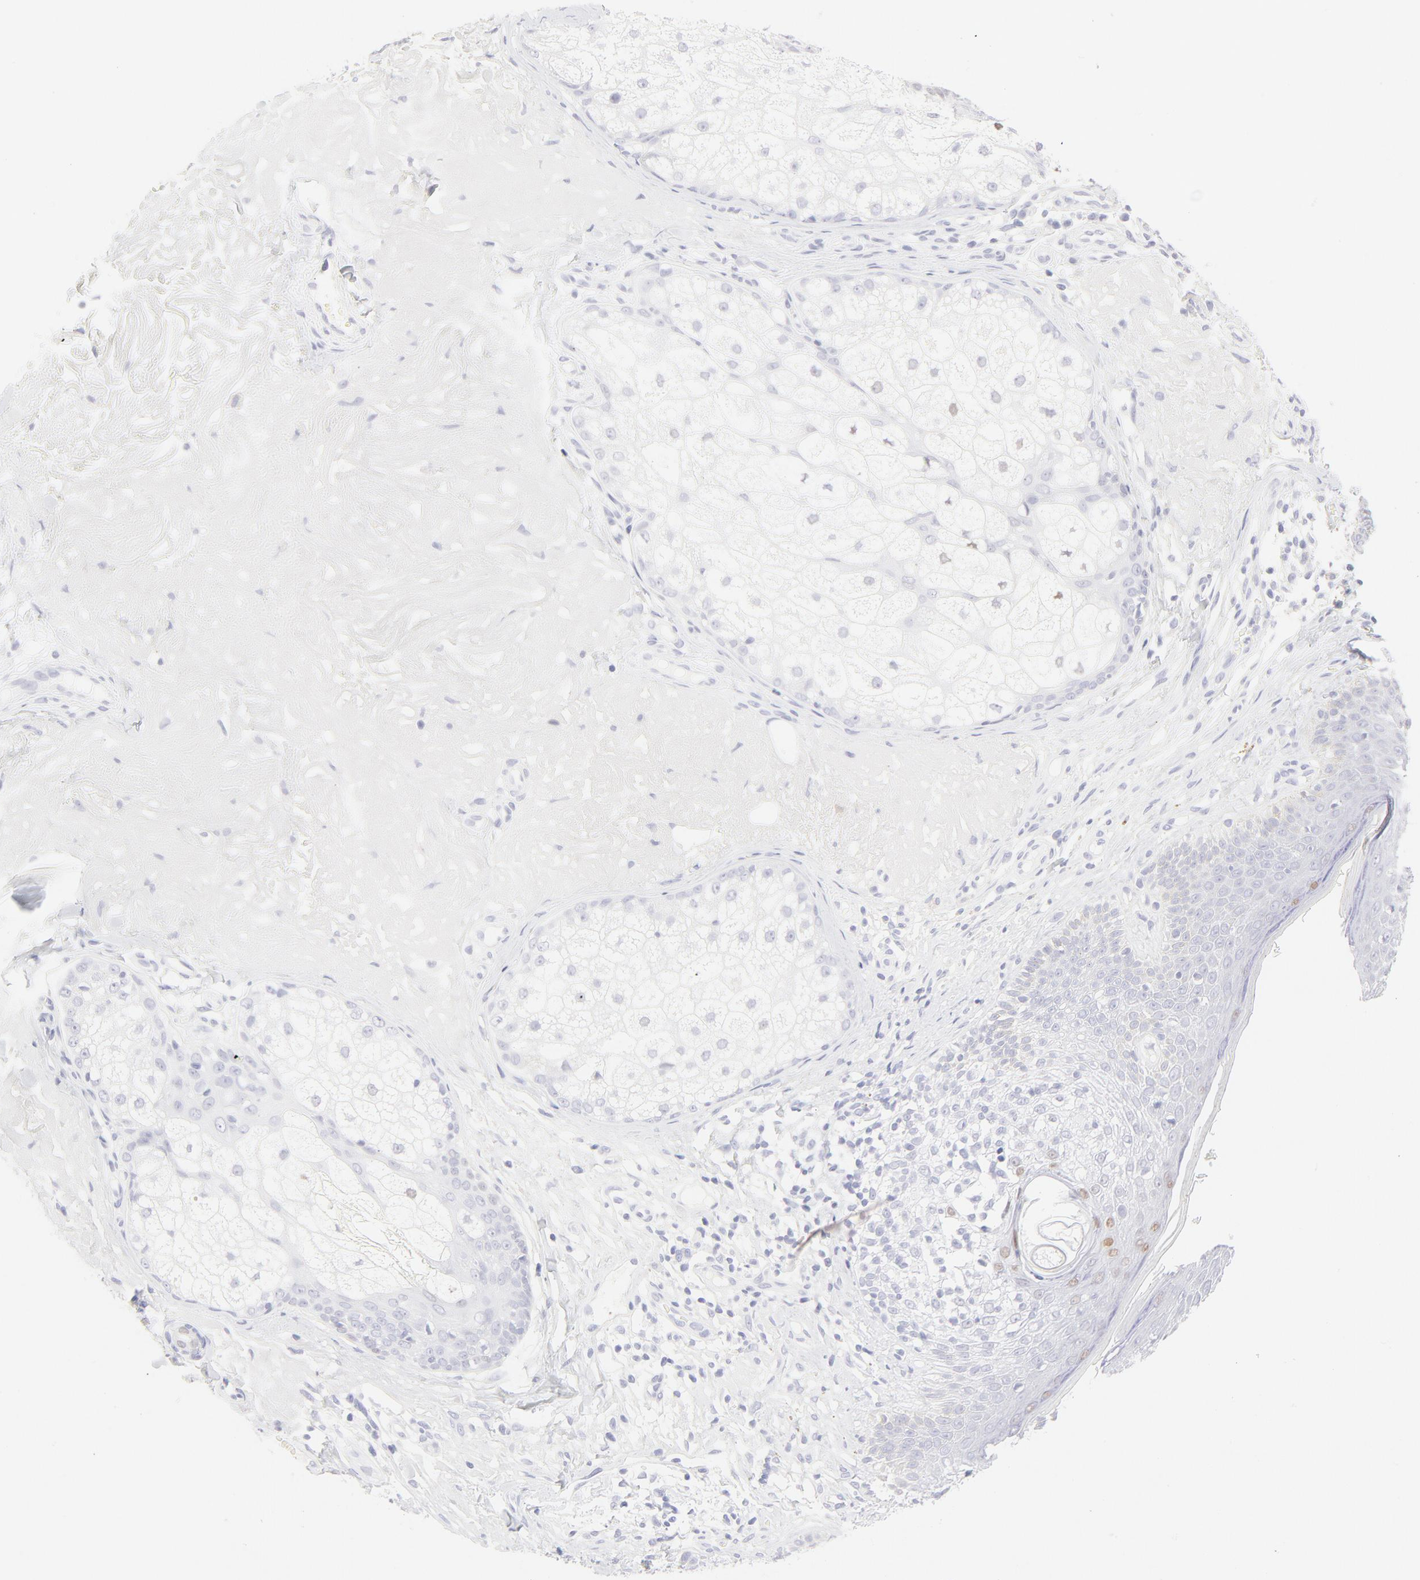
{"staining": {"intensity": "moderate", "quantity": "<25%", "location": "nuclear"}, "tissue": "skin cancer", "cell_type": "Tumor cells", "image_type": "cancer", "snomed": [{"axis": "morphology", "description": "Basal cell carcinoma"}, {"axis": "topography", "description": "Skin"}], "caption": "Tumor cells show low levels of moderate nuclear expression in approximately <25% of cells in human skin cancer (basal cell carcinoma).", "gene": "ELF3", "patient": {"sex": "male", "age": 74}}